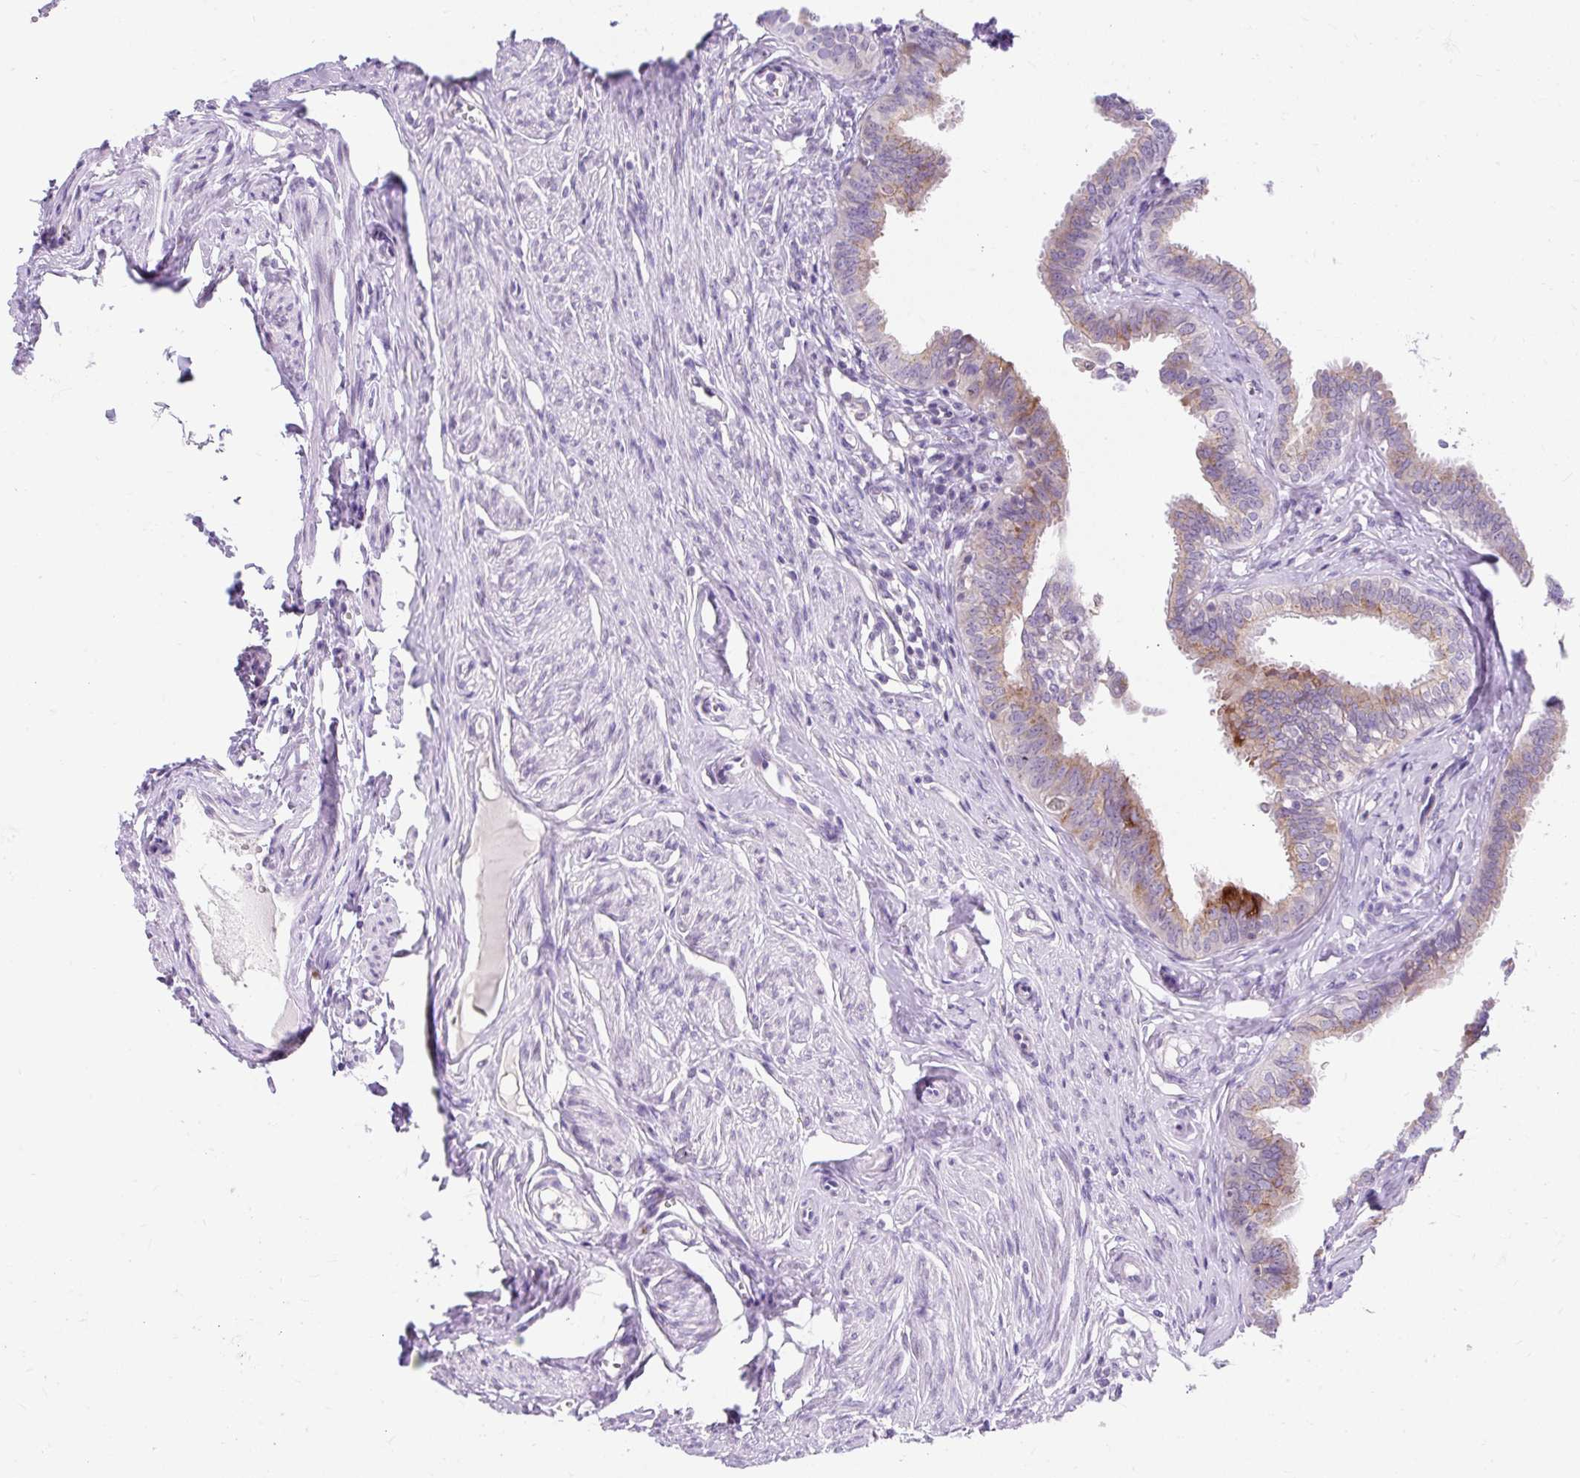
{"staining": {"intensity": "moderate", "quantity": "25%-75%", "location": "cytoplasmic/membranous"}, "tissue": "fallopian tube", "cell_type": "Glandular cells", "image_type": "normal", "snomed": [{"axis": "morphology", "description": "Normal tissue, NOS"}, {"axis": "morphology", "description": "Carcinoma, NOS"}, {"axis": "topography", "description": "Fallopian tube"}, {"axis": "topography", "description": "Ovary"}], "caption": "Benign fallopian tube reveals moderate cytoplasmic/membranous positivity in approximately 25%-75% of glandular cells.", "gene": "GOLGA8A", "patient": {"sex": "female", "age": 59}}